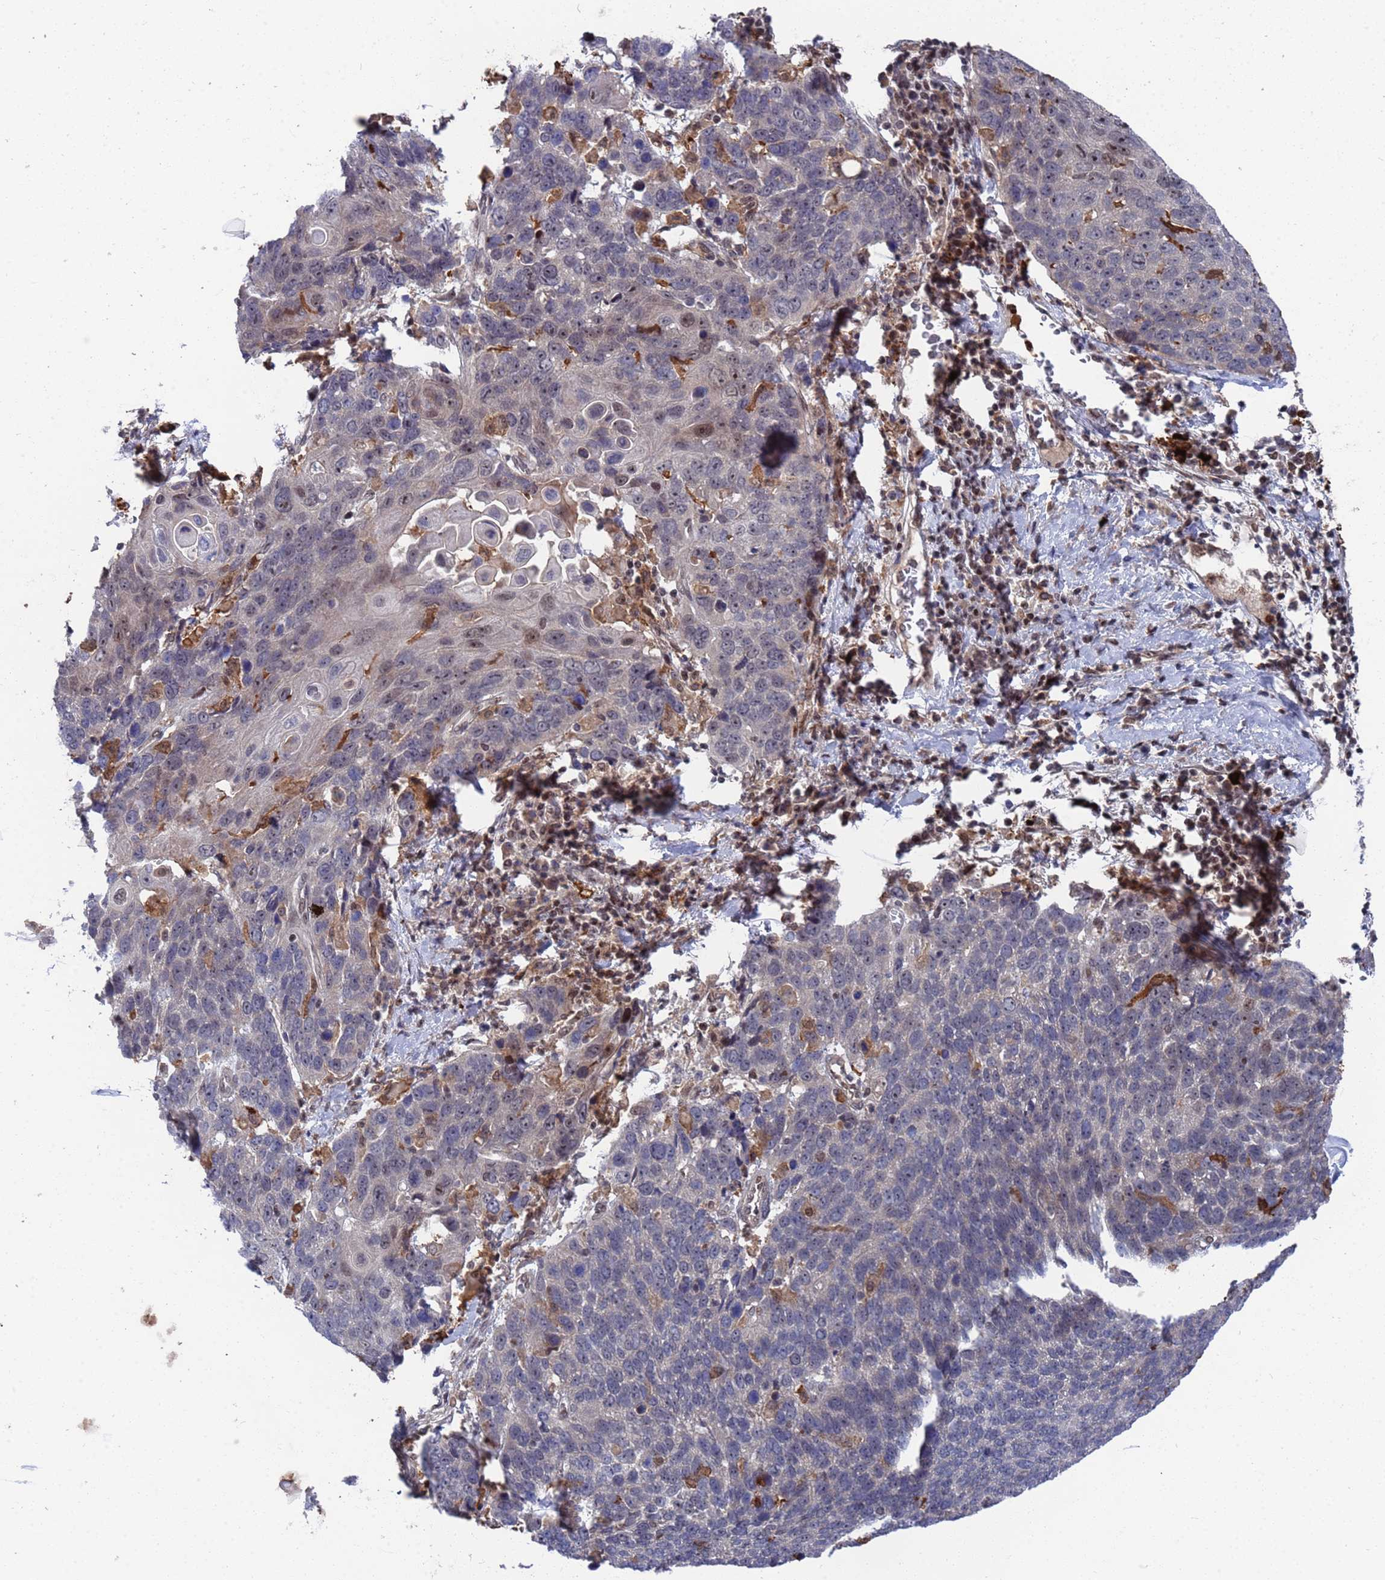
{"staining": {"intensity": "moderate", "quantity": "<25%", "location": "nuclear"}, "tissue": "lung cancer", "cell_type": "Tumor cells", "image_type": "cancer", "snomed": [{"axis": "morphology", "description": "Squamous cell carcinoma, NOS"}, {"axis": "topography", "description": "Lung"}], "caption": "Protein expression analysis of squamous cell carcinoma (lung) demonstrates moderate nuclear staining in about <25% of tumor cells.", "gene": "TMBIM6", "patient": {"sex": "male", "age": 66}}